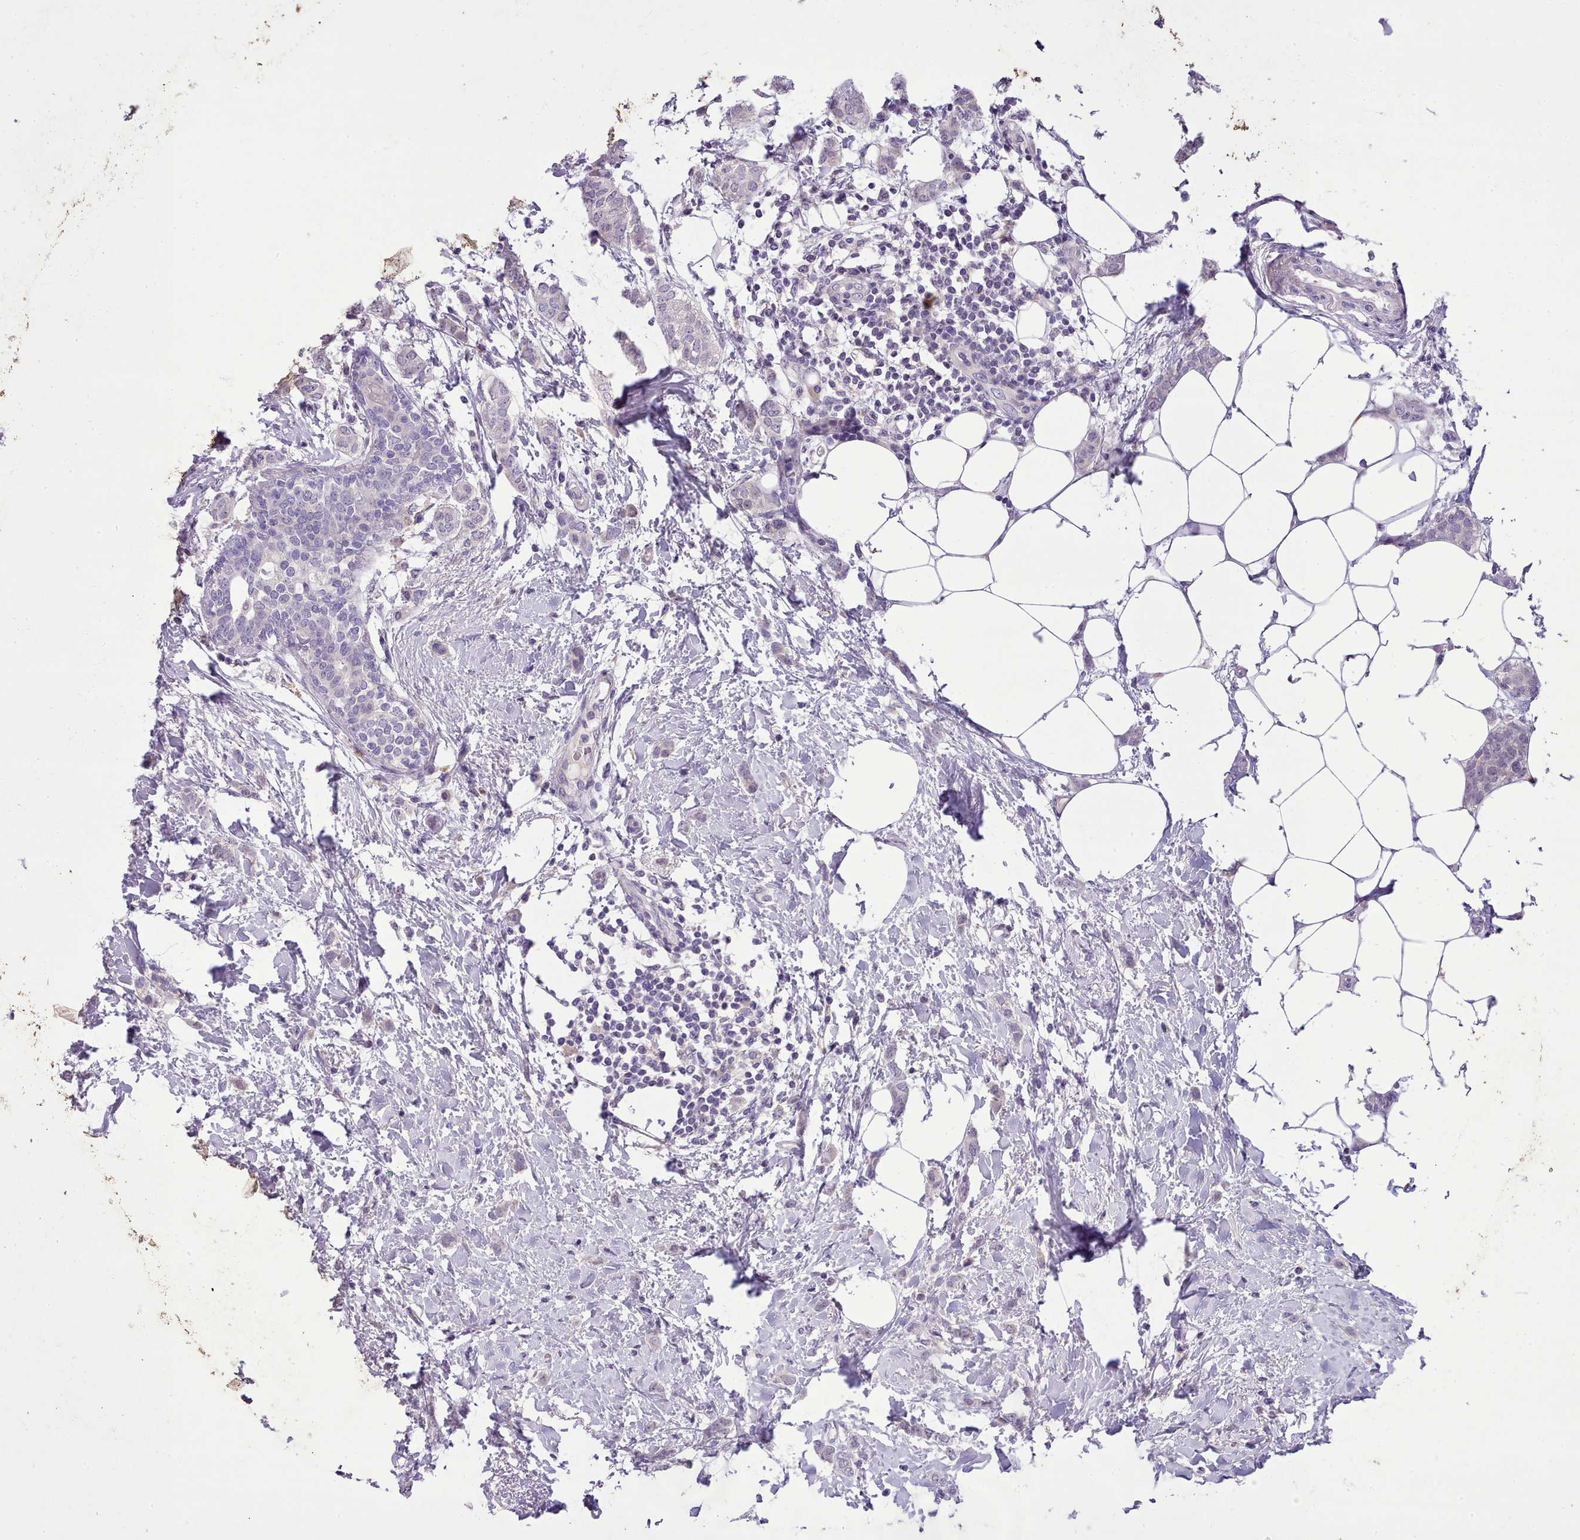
{"staining": {"intensity": "negative", "quantity": "none", "location": "none"}, "tissue": "breast cancer", "cell_type": "Tumor cells", "image_type": "cancer", "snomed": [{"axis": "morphology", "description": "Duct carcinoma"}, {"axis": "topography", "description": "Breast"}], "caption": "DAB immunohistochemical staining of breast cancer (invasive ductal carcinoma) reveals no significant positivity in tumor cells. The staining is performed using DAB brown chromogen with nuclei counter-stained in using hematoxylin.", "gene": "FAM83E", "patient": {"sex": "female", "age": 72}}